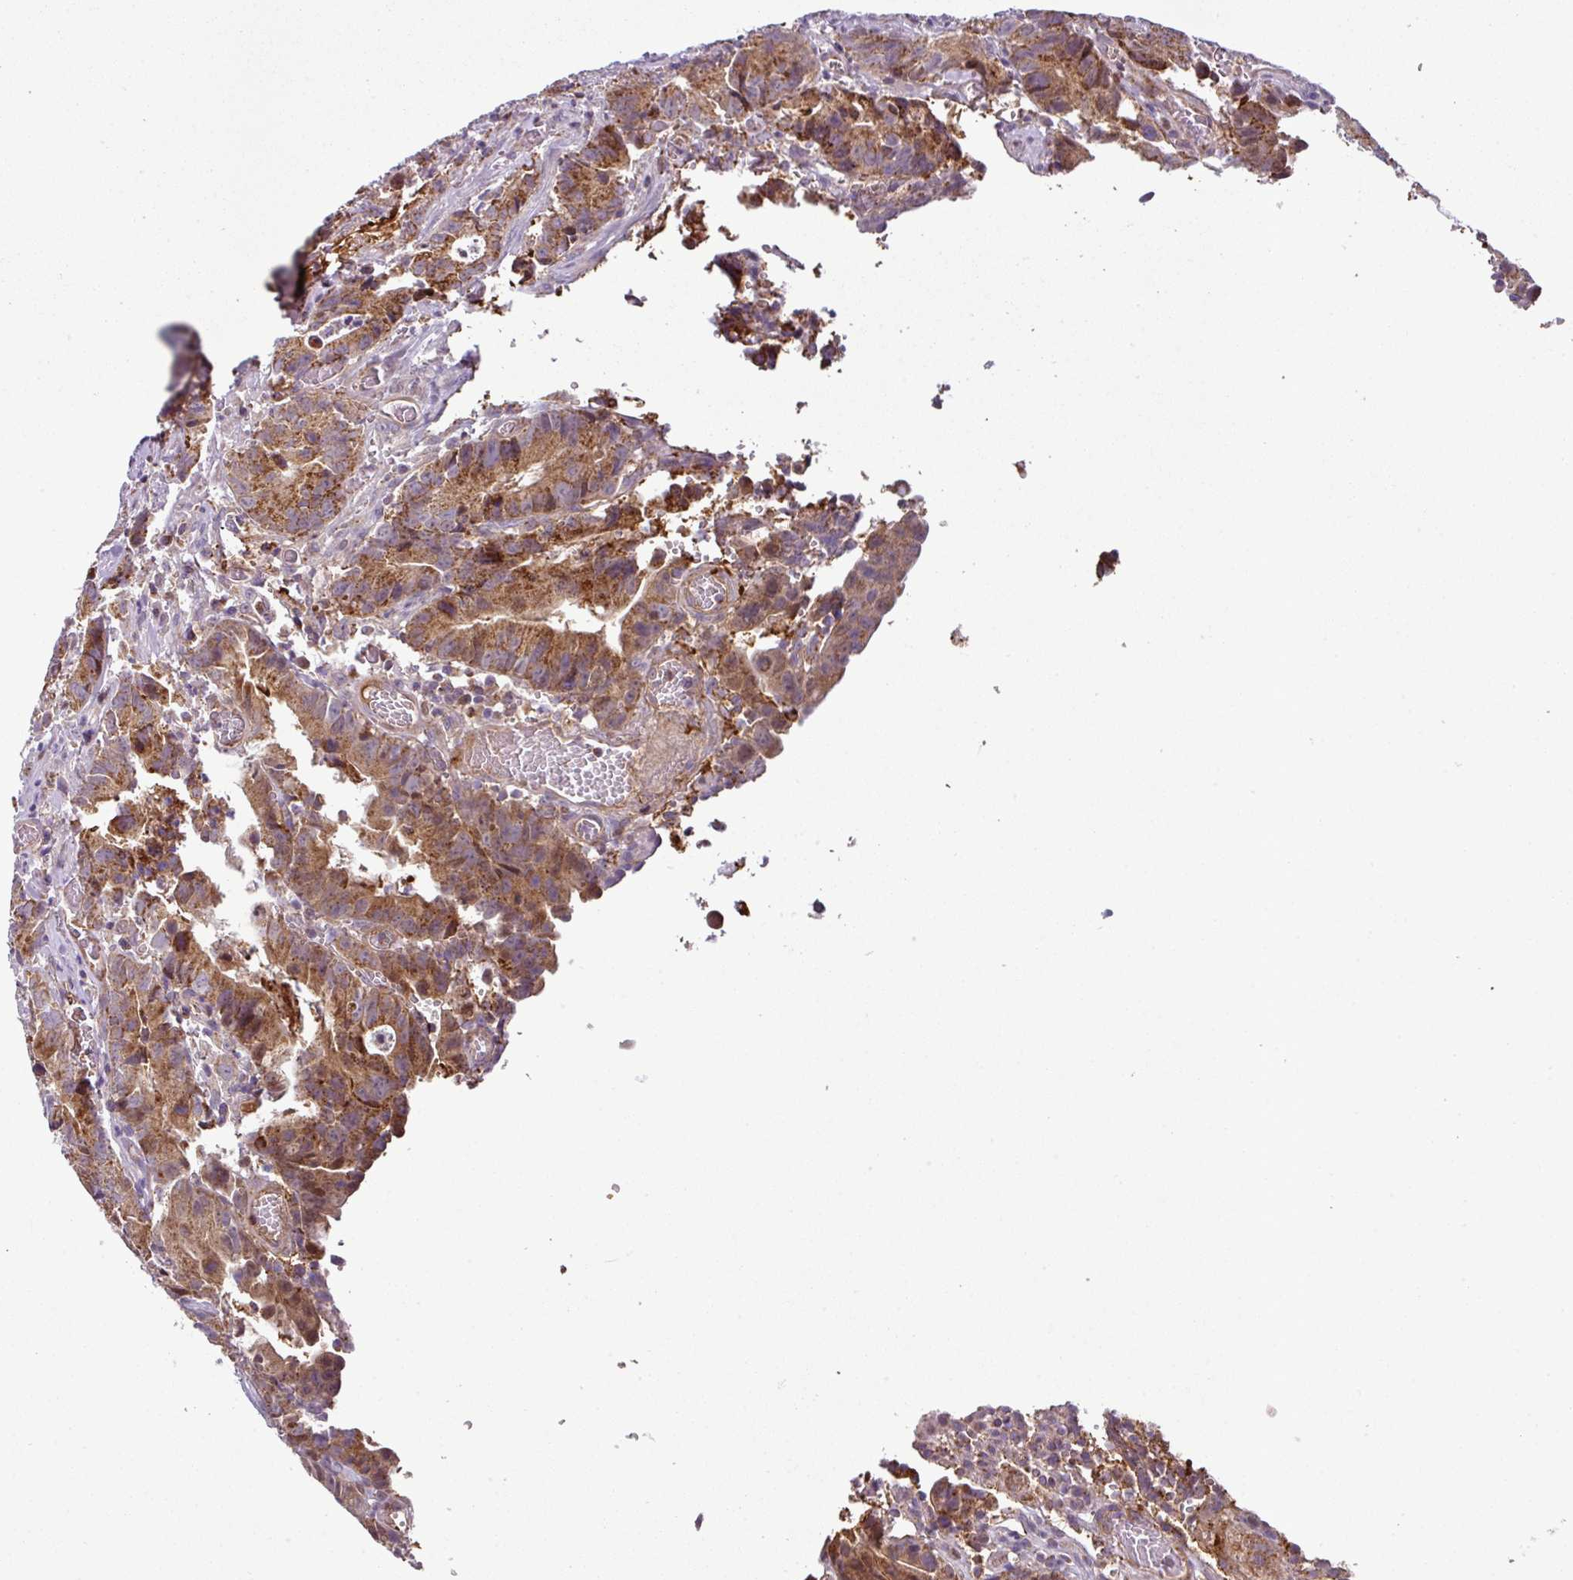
{"staining": {"intensity": "moderate", "quantity": ">75%", "location": "cytoplasmic/membranous"}, "tissue": "colorectal cancer", "cell_type": "Tumor cells", "image_type": "cancer", "snomed": [{"axis": "morphology", "description": "Adenocarcinoma, NOS"}, {"axis": "topography", "description": "Colon"}], "caption": "The image shows staining of colorectal adenocarcinoma, revealing moderate cytoplasmic/membranous protein expression (brown color) within tumor cells.", "gene": "PRELID3B", "patient": {"sex": "female", "age": 57}}